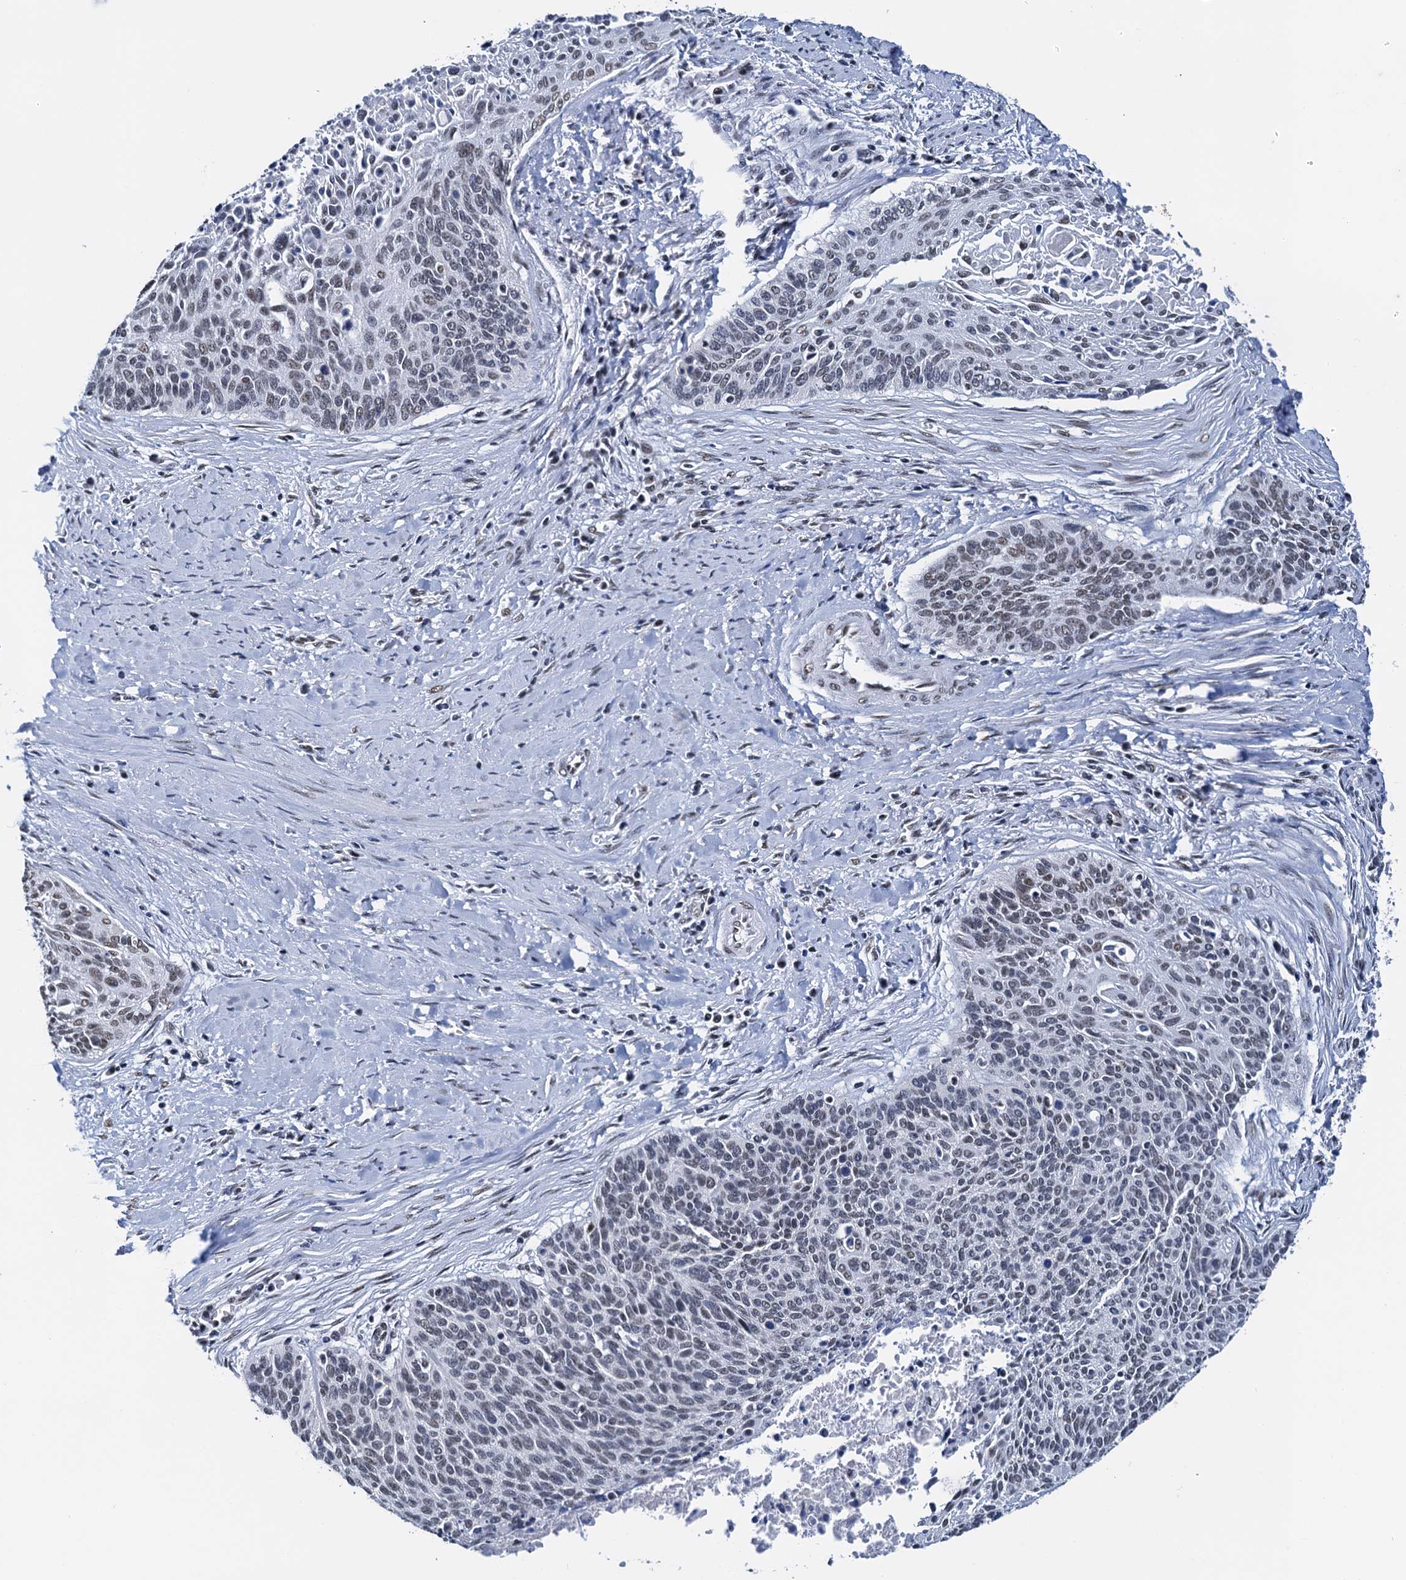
{"staining": {"intensity": "weak", "quantity": "25%-75%", "location": "nuclear"}, "tissue": "cervical cancer", "cell_type": "Tumor cells", "image_type": "cancer", "snomed": [{"axis": "morphology", "description": "Squamous cell carcinoma, NOS"}, {"axis": "topography", "description": "Cervix"}], "caption": "Immunohistochemistry image of cervical squamous cell carcinoma stained for a protein (brown), which reveals low levels of weak nuclear expression in about 25%-75% of tumor cells.", "gene": "SLTM", "patient": {"sex": "female", "age": 55}}